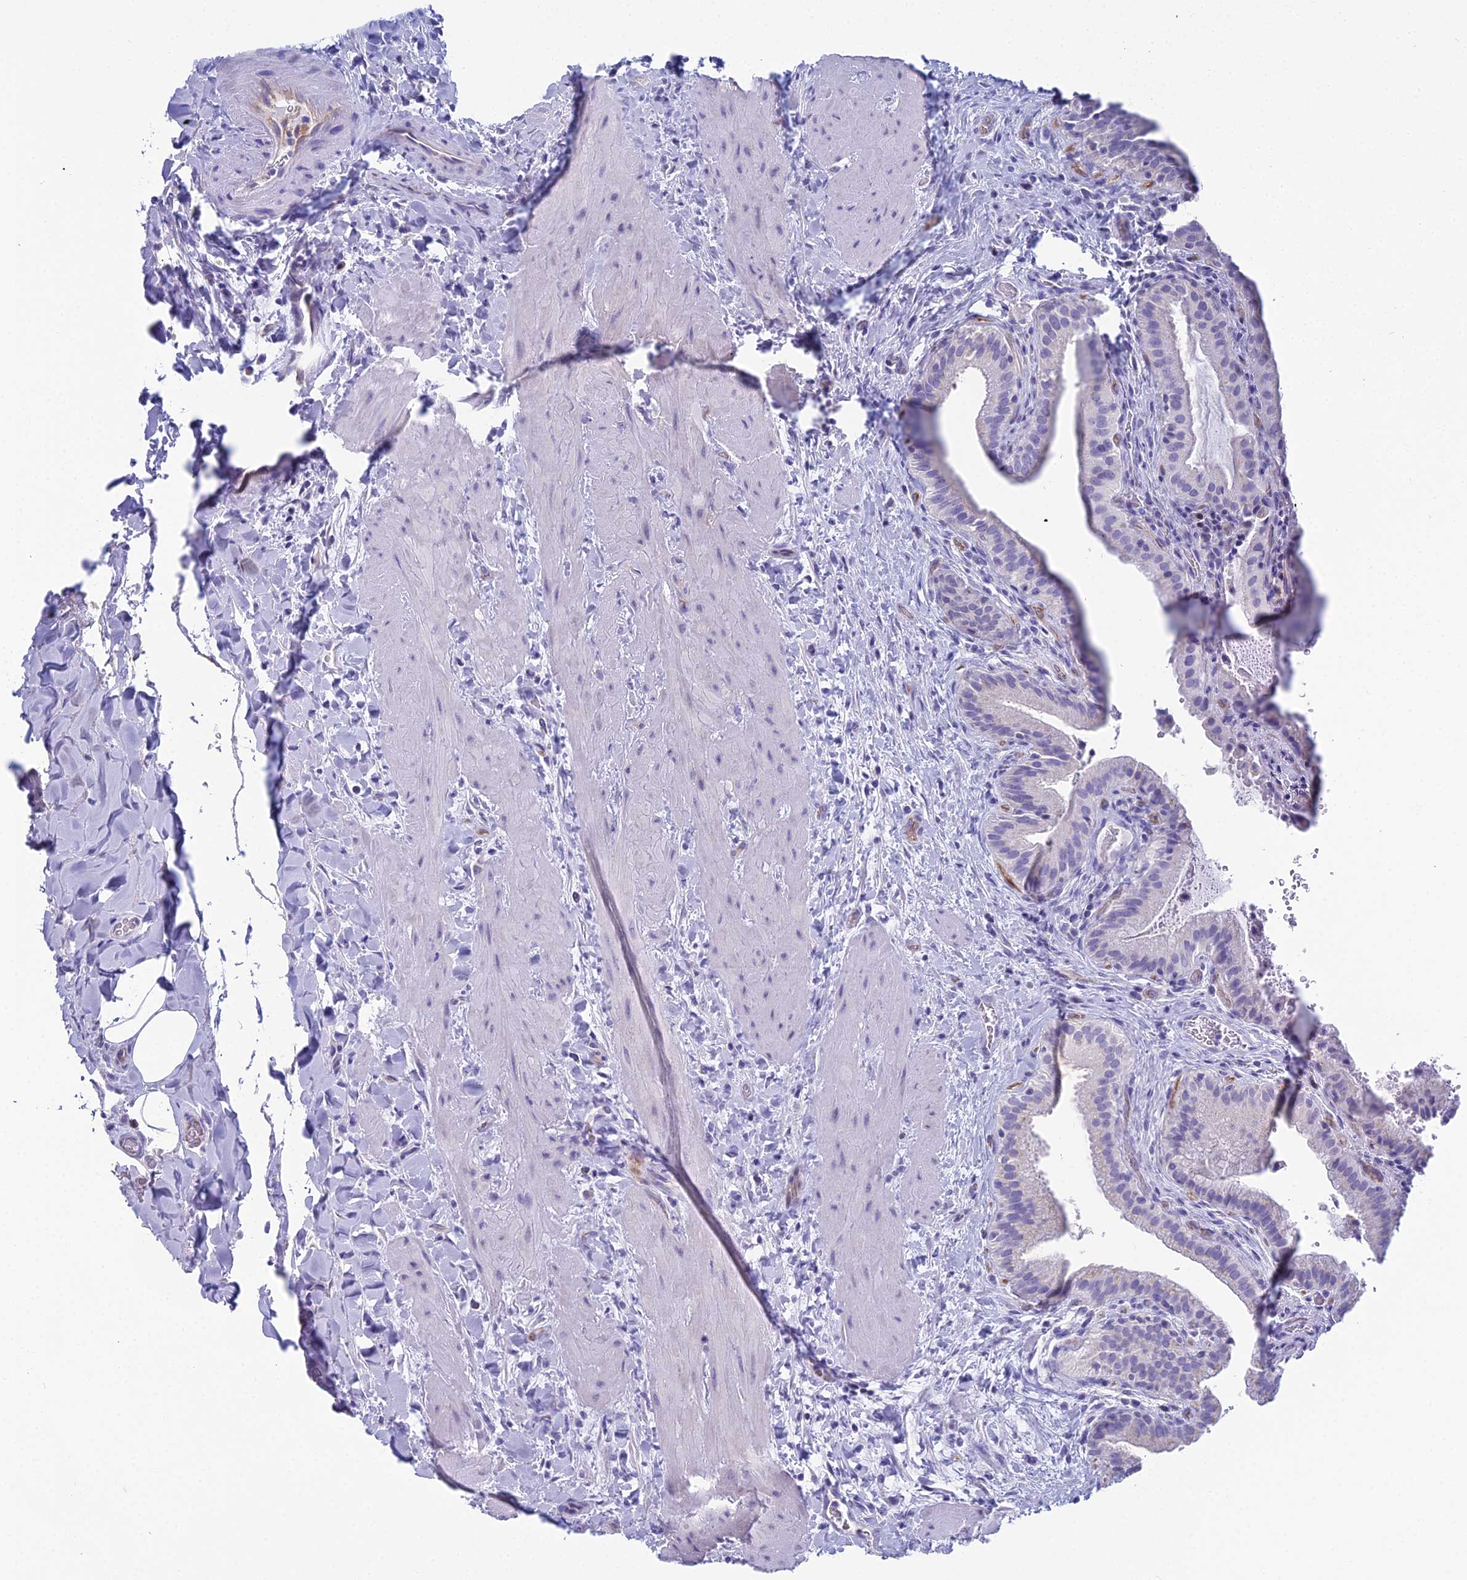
{"staining": {"intensity": "negative", "quantity": "none", "location": "none"}, "tissue": "gallbladder", "cell_type": "Glandular cells", "image_type": "normal", "snomed": [{"axis": "morphology", "description": "Normal tissue, NOS"}, {"axis": "topography", "description": "Gallbladder"}], "caption": "The immunohistochemistry image has no significant staining in glandular cells of gallbladder.", "gene": "ACE", "patient": {"sex": "male", "age": 24}}